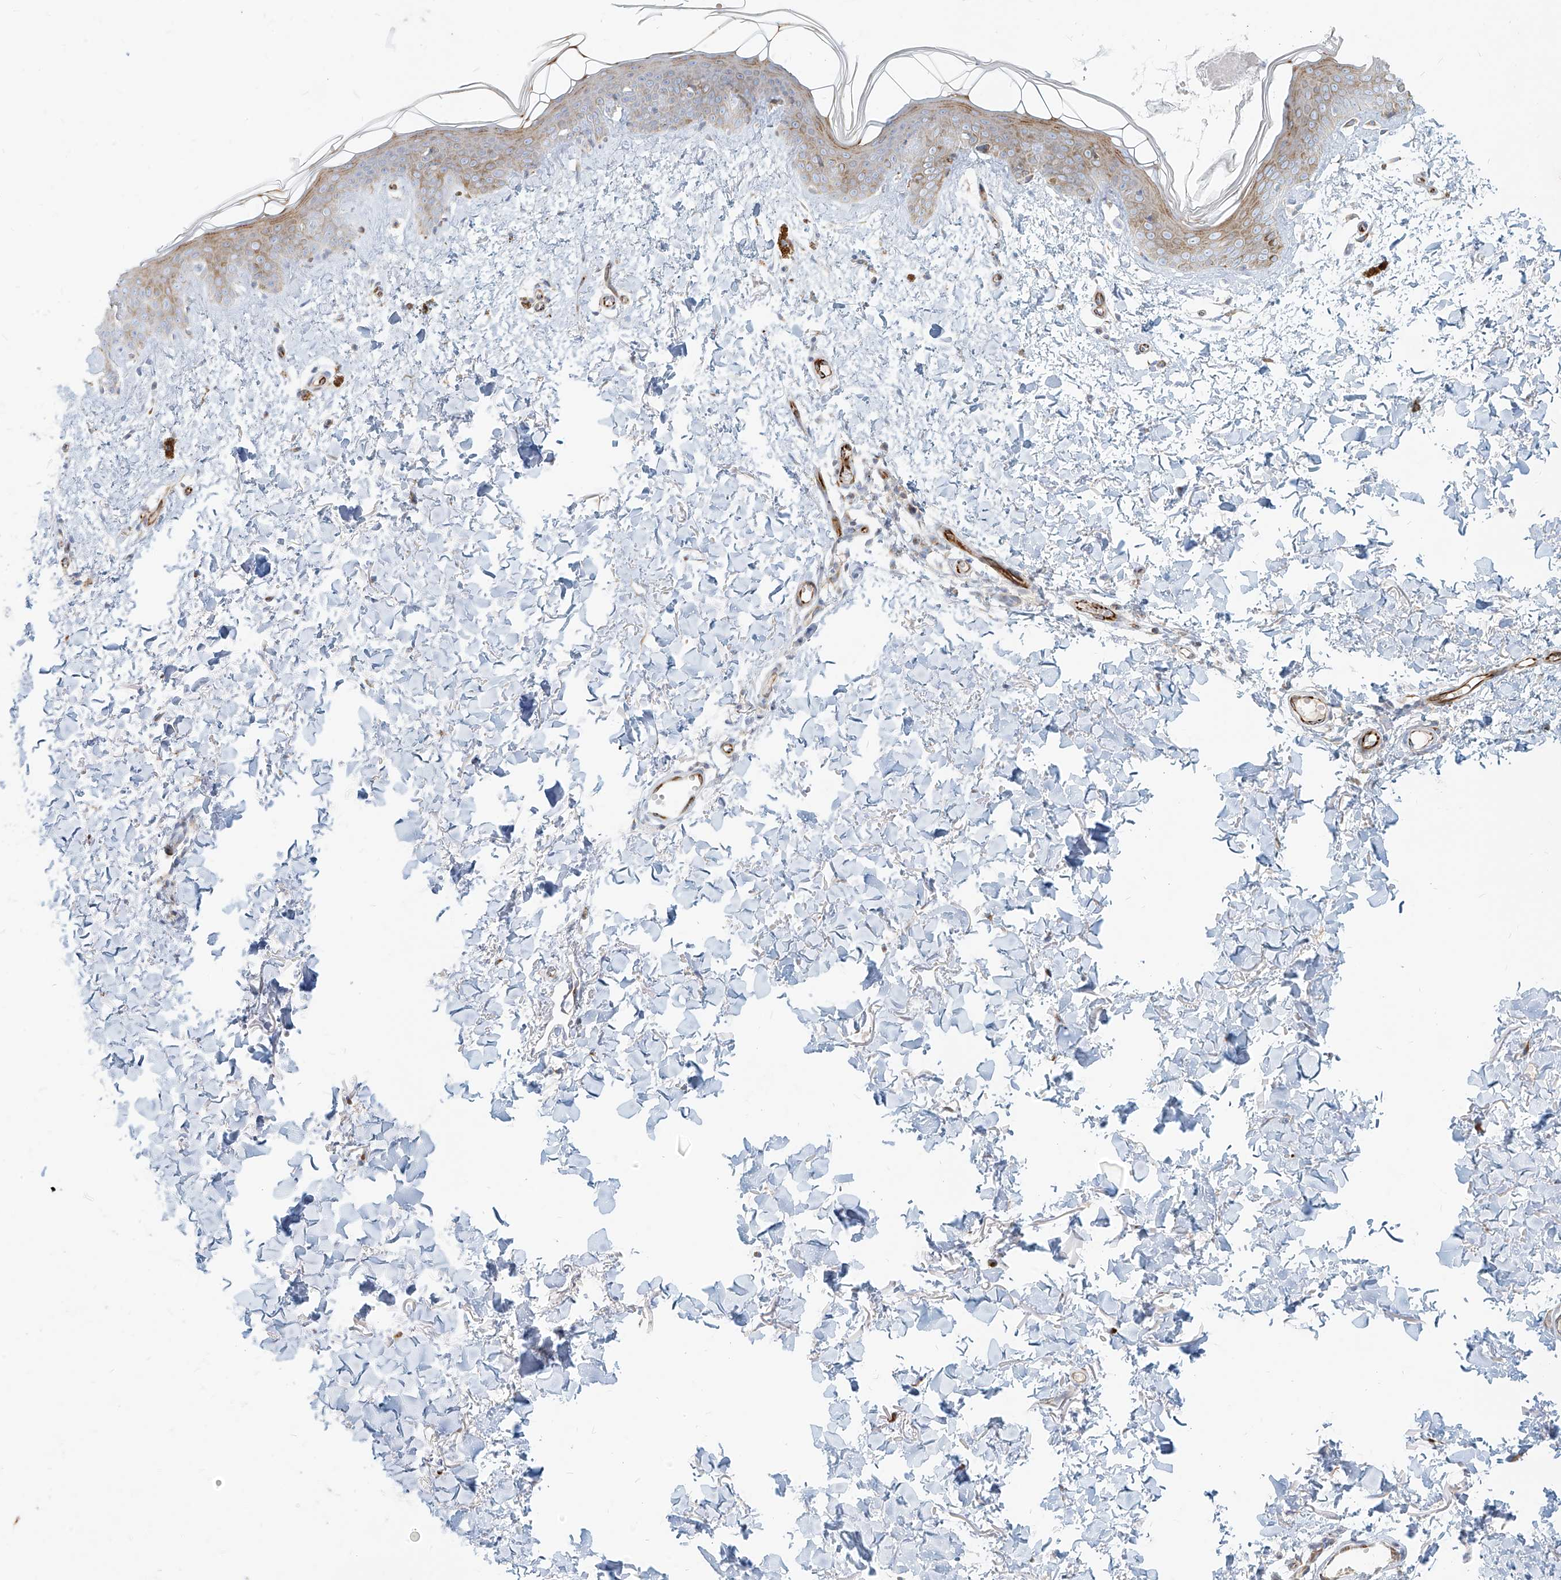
{"staining": {"intensity": "negative", "quantity": "none", "location": "none"}, "tissue": "skin", "cell_type": "Fibroblasts", "image_type": "normal", "snomed": [{"axis": "morphology", "description": "Normal tissue, NOS"}, {"axis": "topography", "description": "Skin"}], "caption": "Immunohistochemistry micrograph of normal human skin stained for a protein (brown), which displays no staining in fibroblasts. (DAB (3,3'-diaminobenzidine) immunohistochemistry visualized using brightfield microscopy, high magnification).", "gene": "MTX2", "patient": {"sex": "female", "age": 46}}